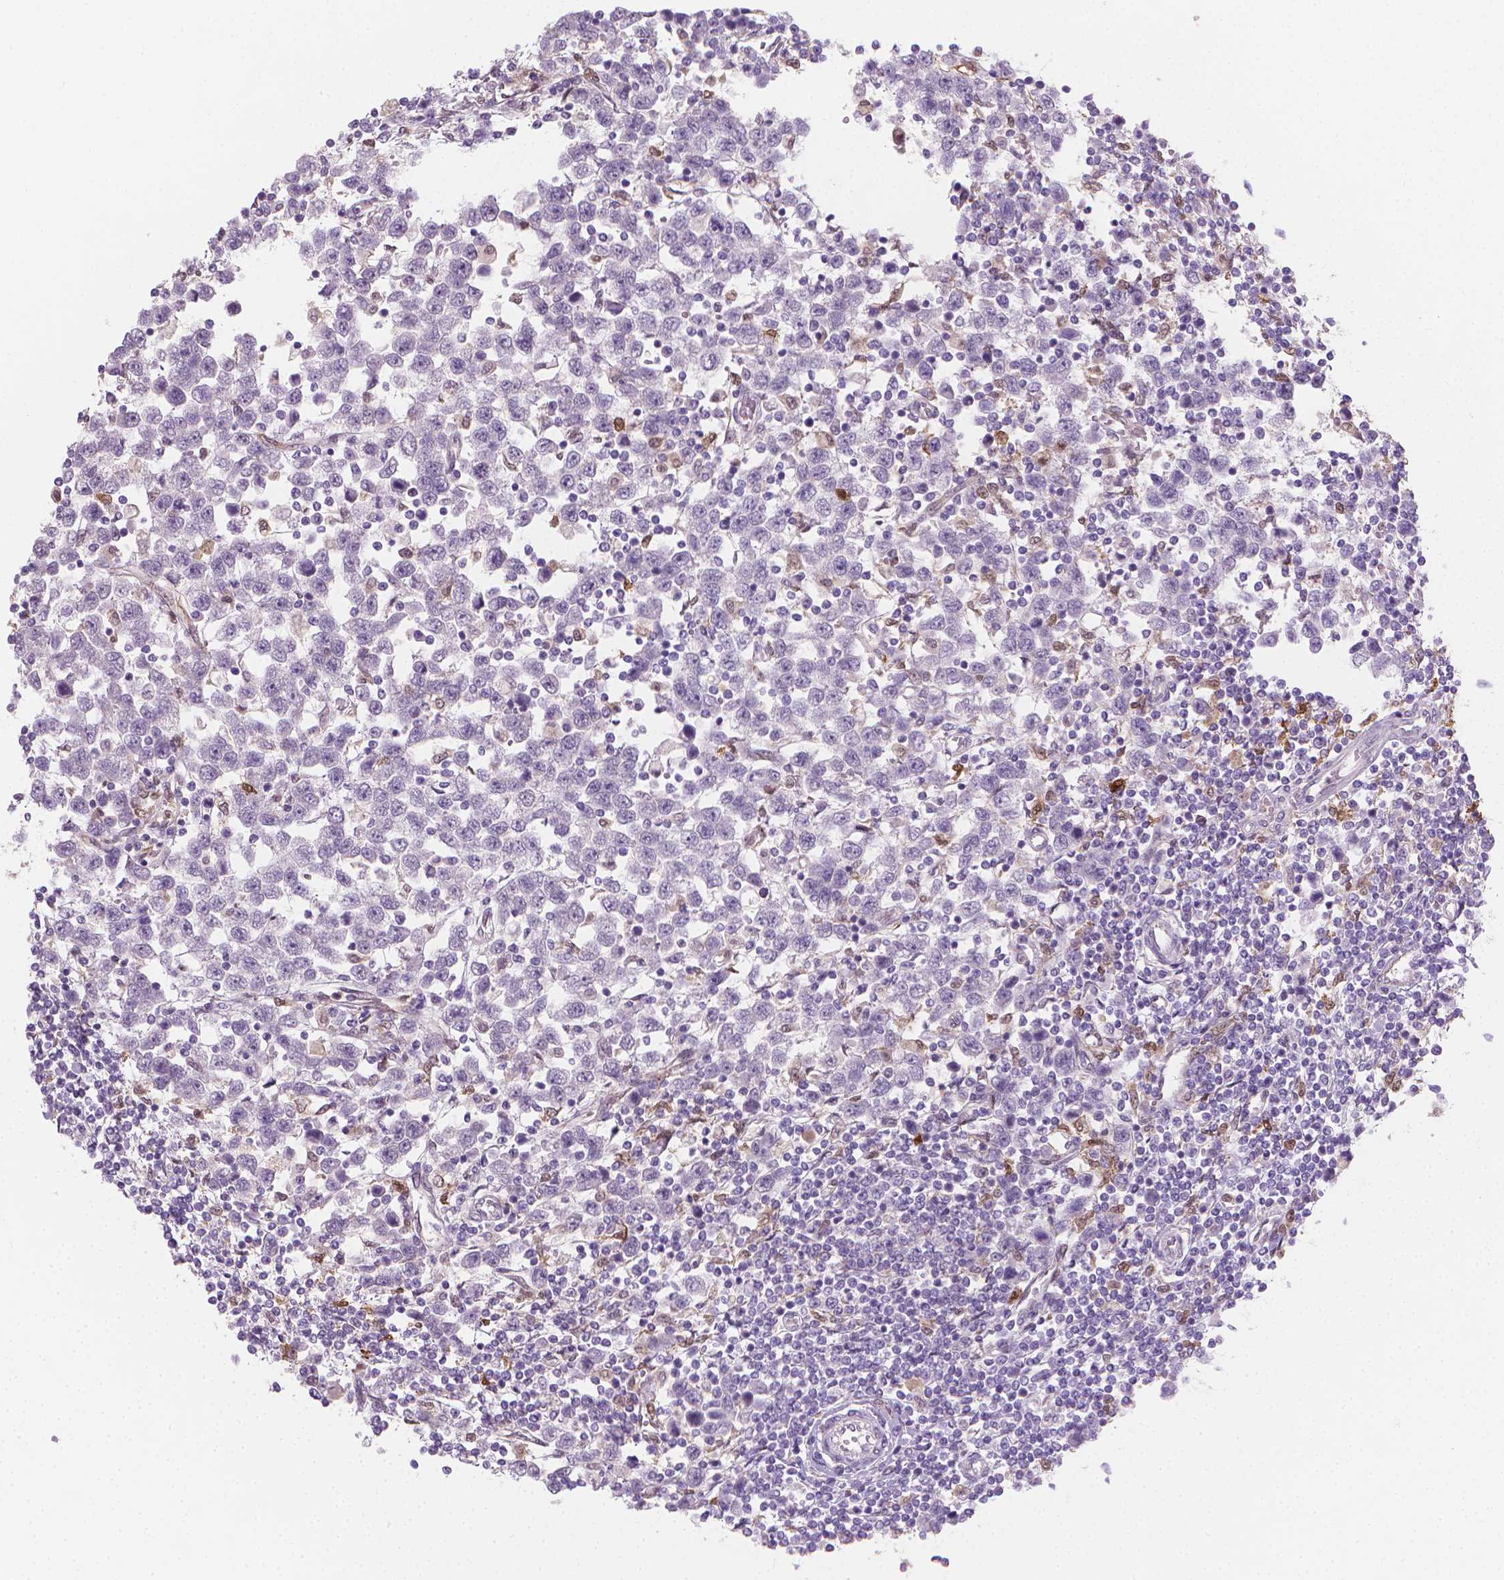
{"staining": {"intensity": "negative", "quantity": "none", "location": "none"}, "tissue": "testis cancer", "cell_type": "Tumor cells", "image_type": "cancer", "snomed": [{"axis": "morphology", "description": "Normal tissue, NOS"}, {"axis": "morphology", "description": "Seminoma, NOS"}, {"axis": "topography", "description": "Testis"}, {"axis": "topography", "description": "Epididymis"}], "caption": "There is no significant expression in tumor cells of testis cancer.", "gene": "TNFAIP2", "patient": {"sex": "male", "age": 34}}